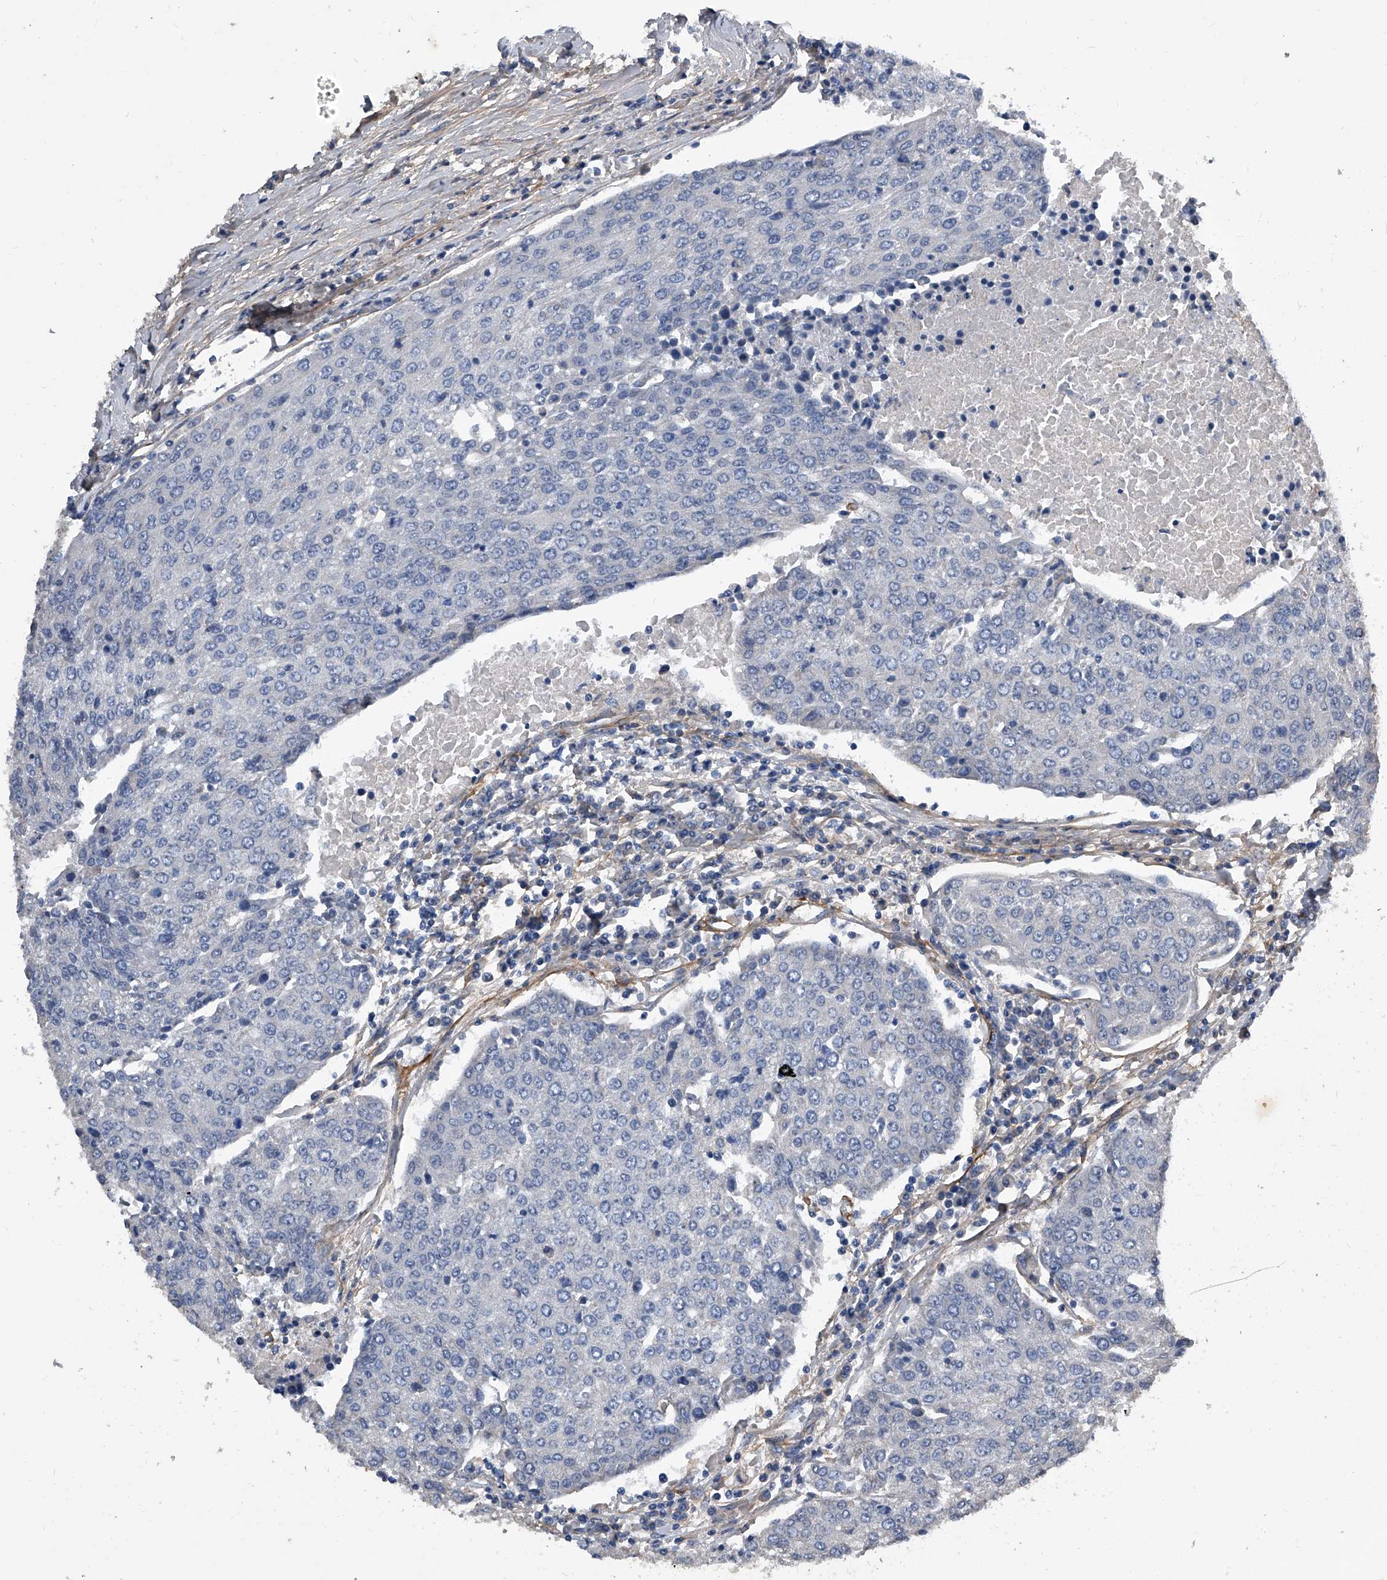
{"staining": {"intensity": "negative", "quantity": "none", "location": "none"}, "tissue": "urothelial cancer", "cell_type": "Tumor cells", "image_type": "cancer", "snomed": [{"axis": "morphology", "description": "Urothelial carcinoma, High grade"}, {"axis": "topography", "description": "Urinary bladder"}], "caption": "The image demonstrates no staining of tumor cells in urothelial cancer.", "gene": "PHACTR1", "patient": {"sex": "female", "age": 85}}